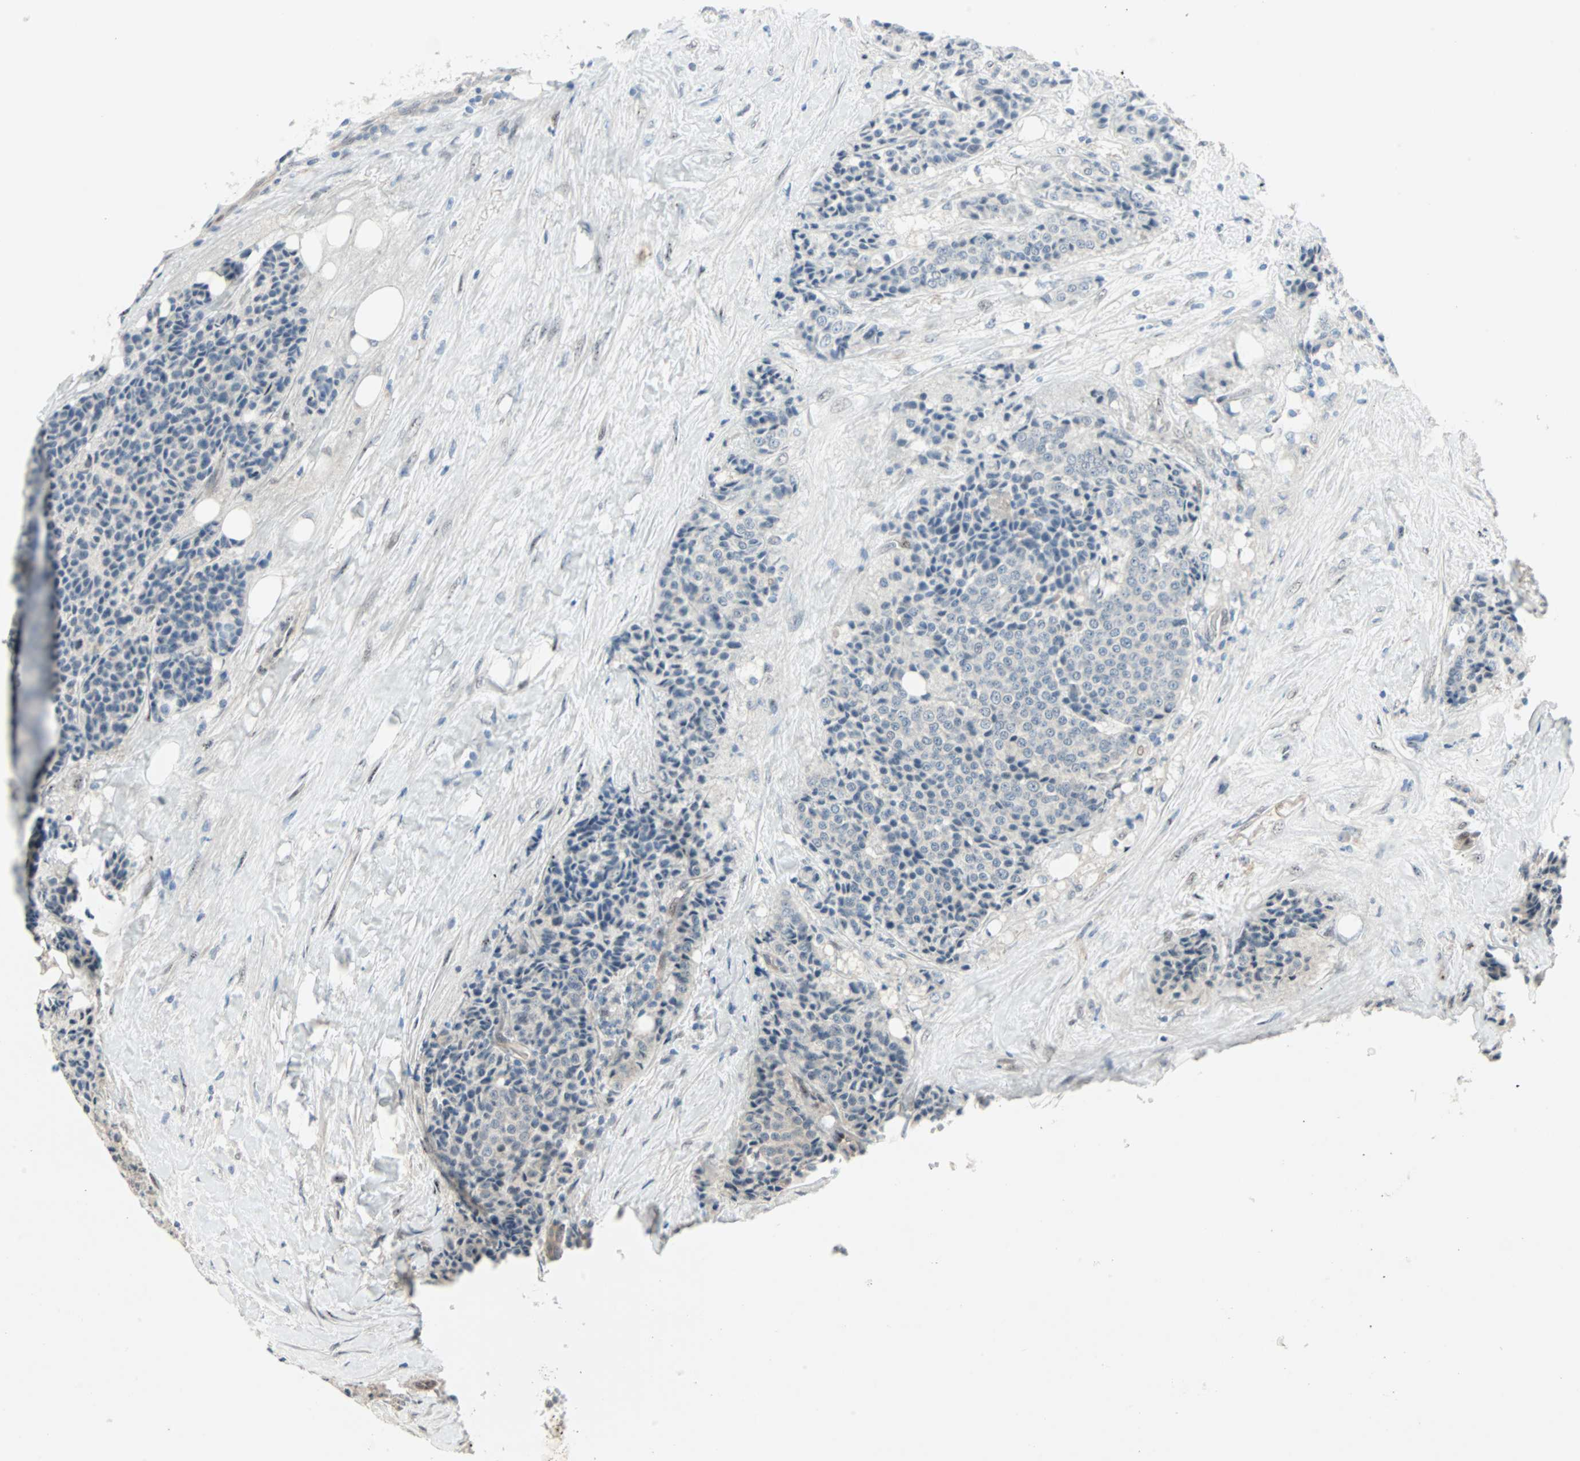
{"staining": {"intensity": "negative", "quantity": "none", "location": "none"}, "tissue": "carcinoid", "cell_type": "Tumor cells", "image_type": "cancer", "snomed": [{"axis": "morphology", "description": "Carcinoid, malignant, NOS"}, {"axis": "topography", "description": "Colon"}], "caption": "The photomicrograph displays no significant expression in tumor cells of malignant carcinoid.", "gene": "CAND2", "patient": {"sex": "female", "age": 61}}